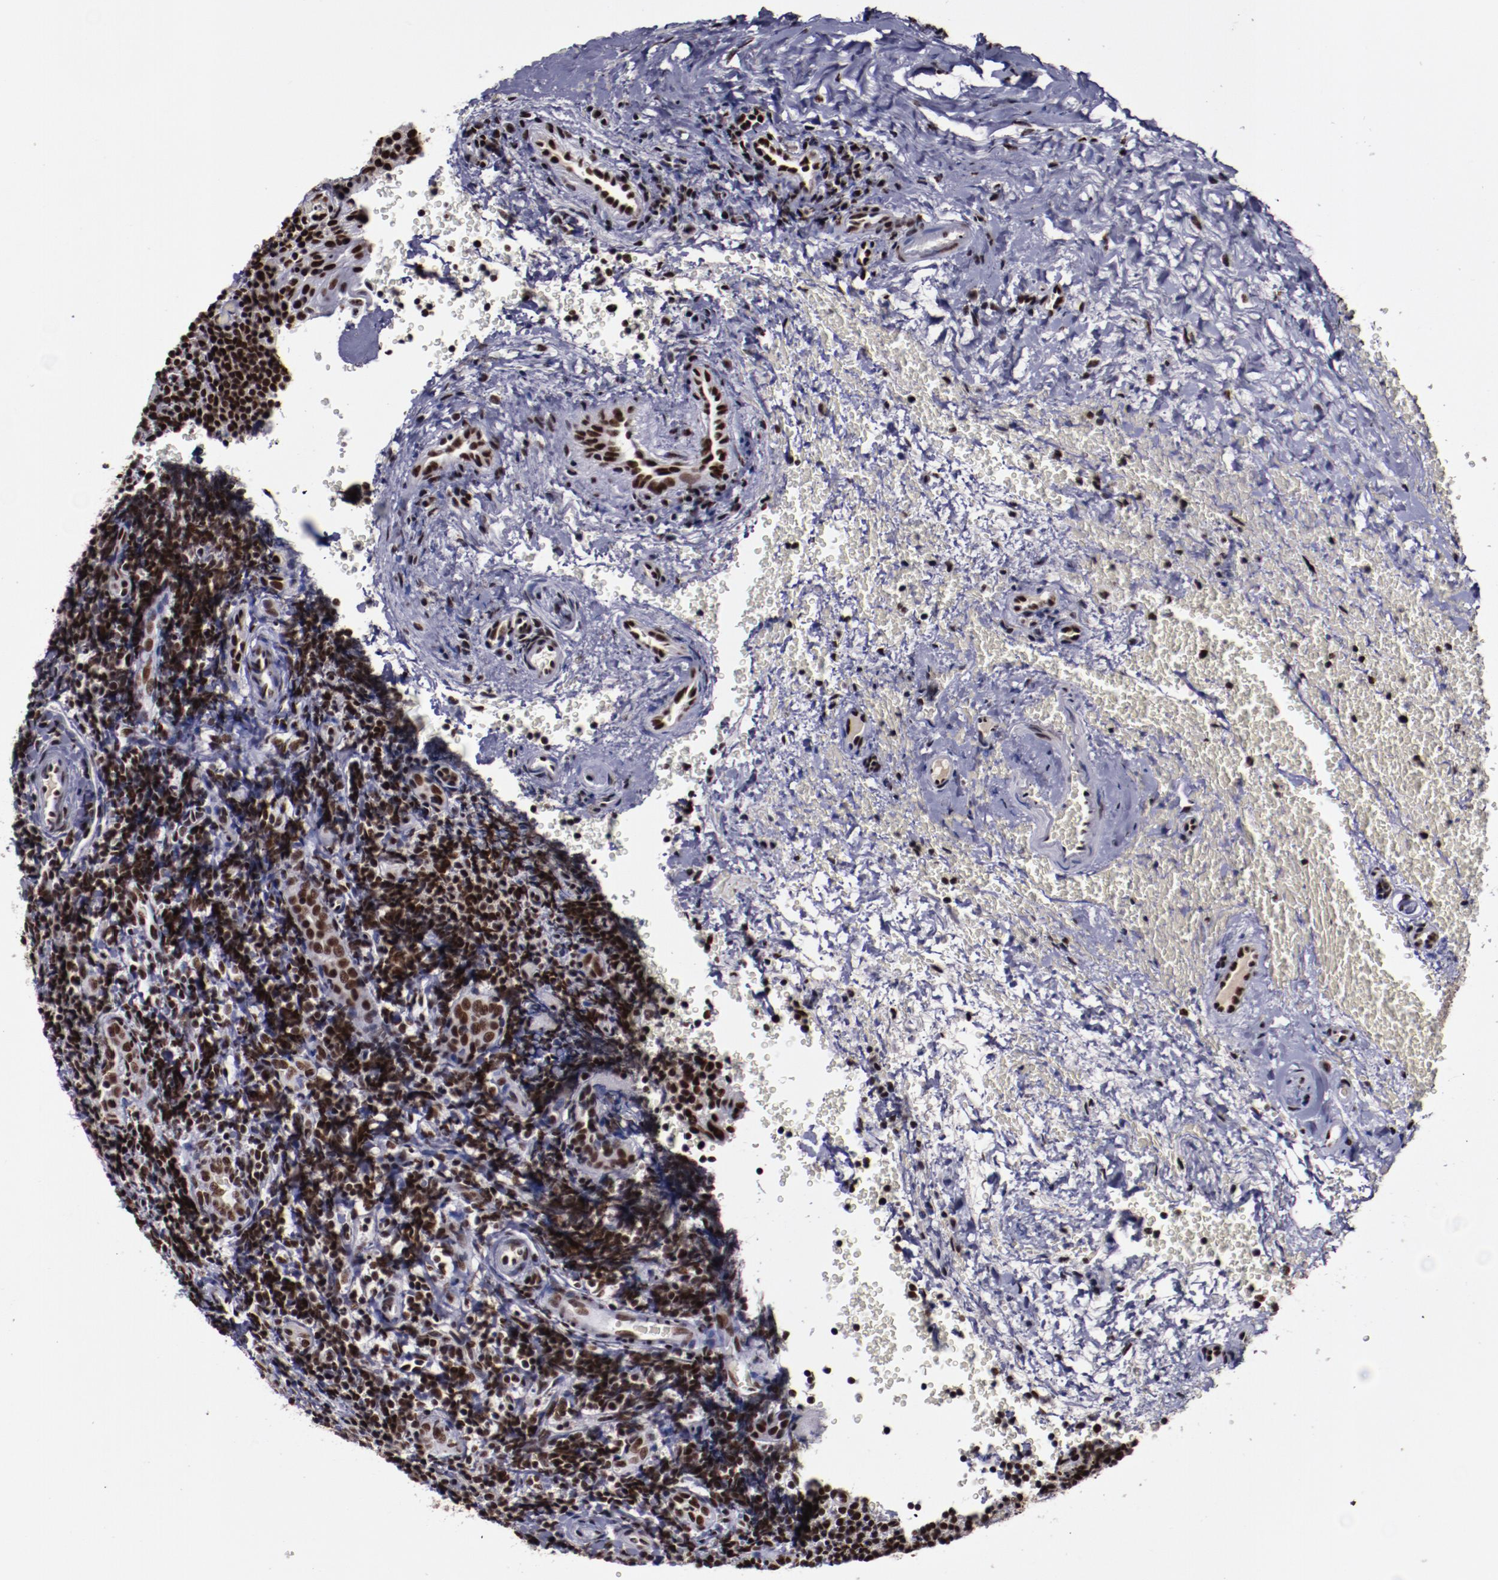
{"staining": {"intensity": "moderate", "quantity": ">75%", "location": "nuclear"}, "tissue": "tonsil", "cell_type": "Germinal center cells", "image_type": "normal", "snomed": [{"axis": "morphology", "description": "Normal tissue, NOS"}, {"axis": "topography", "description": "Tonsil"}], "caption": "IHC histopathology image of unremarkable tonsil: tonsil stained using IHC exhibits medium levels of moderate protein expression localized specifically in the nuclear of germinal center cells, appearing as a nuclear brown color.", "gene": "ERH", "patient": {"sex": "male", "age": 20}}